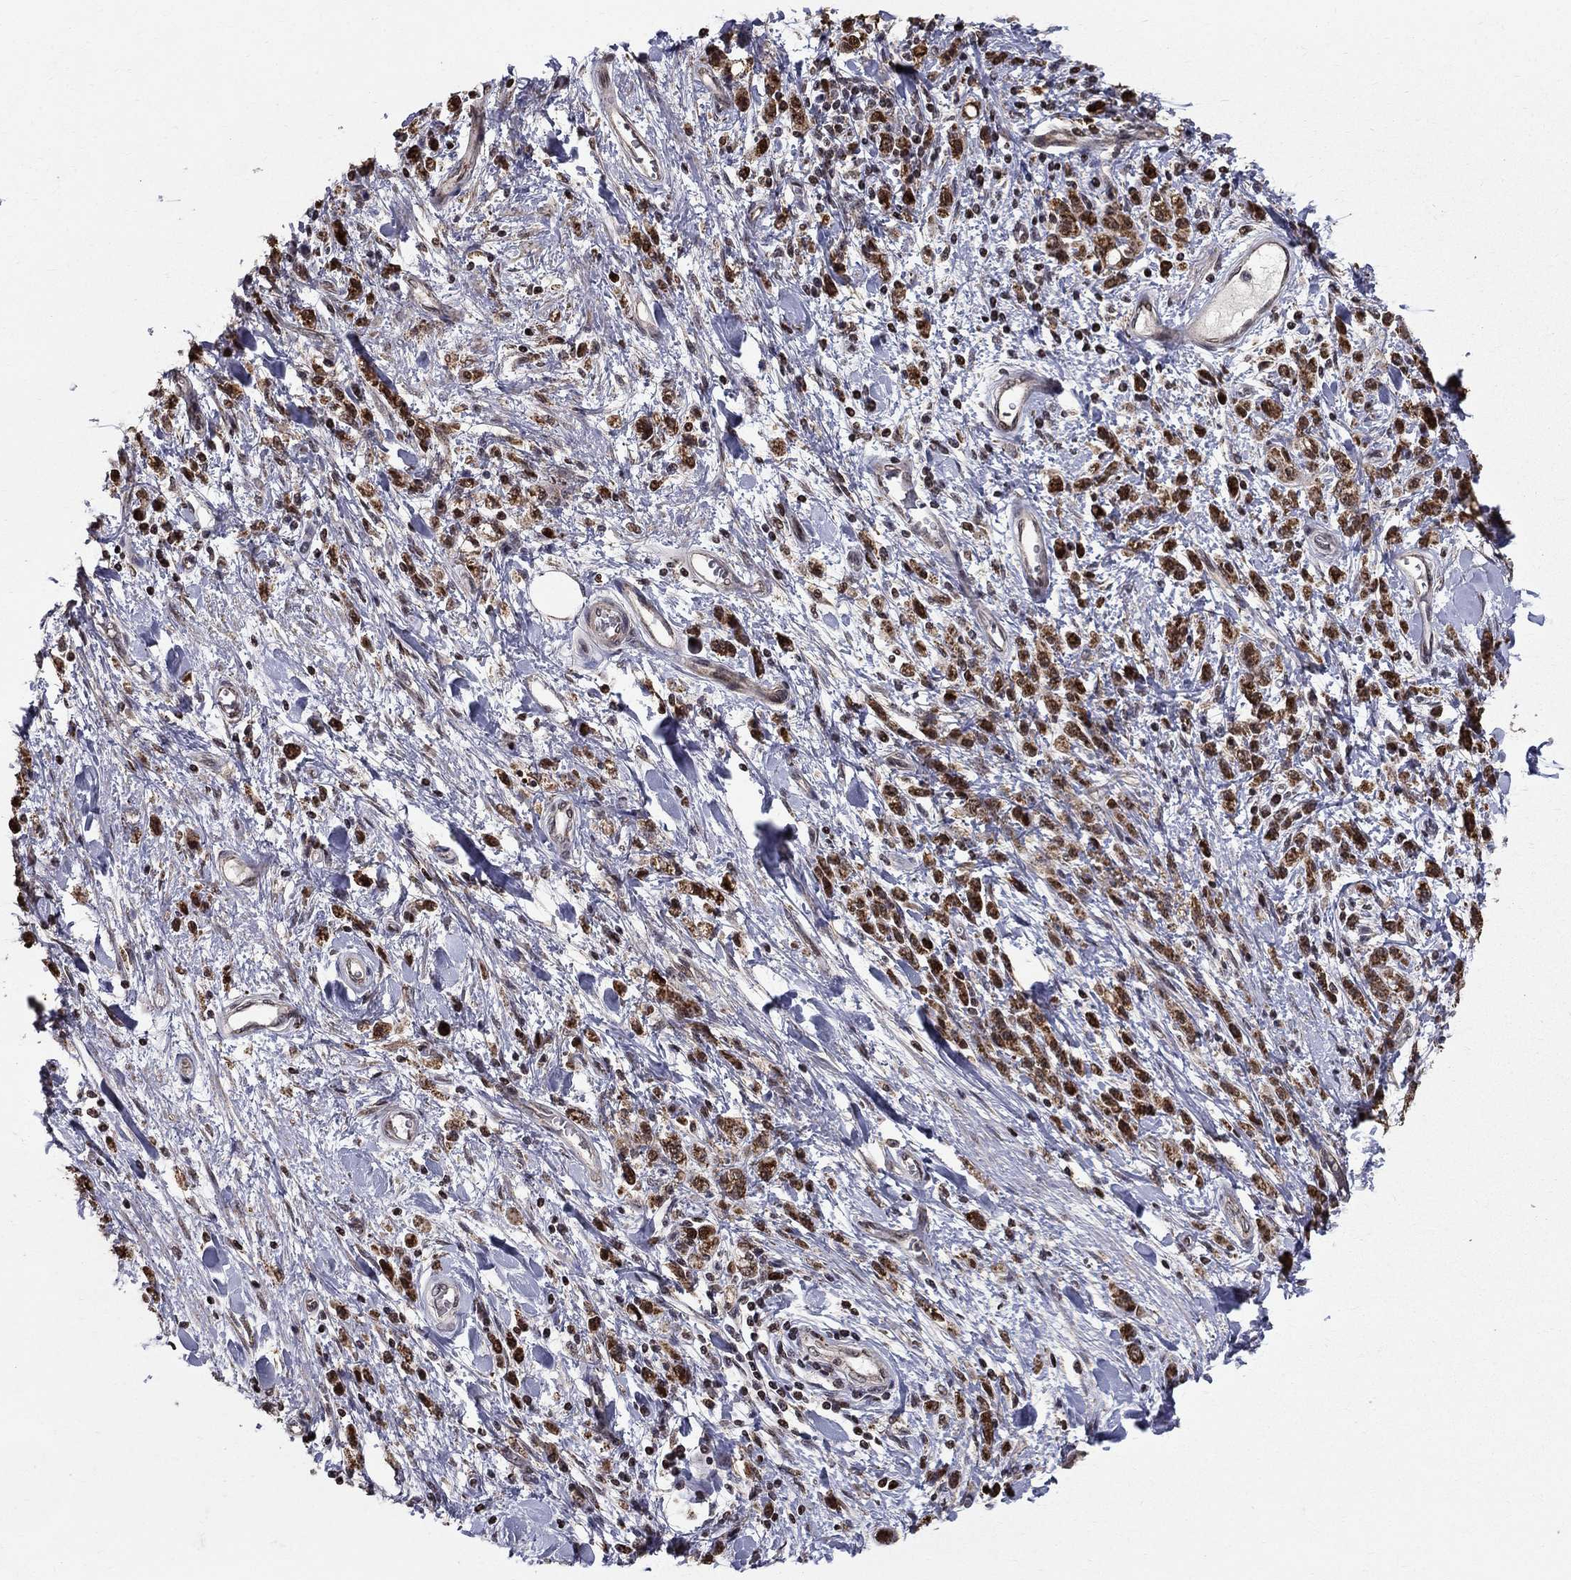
{"staining": {"intensity": "moderate", "quantity": ">75%", "location": "cytoplasmic/membranous"}, "tissue": "stomach cancer", "cell_type": "Tumor cells", "image_type": "cancer", "snomed": [{"axis": "morphology", "description": "Adenocarcinoma, NOS"}, {"axis": "topography", "description": "Stomach"}], "caption": "The immunohistochemical stain highlights moderate cytoplasmic/membranous staining in tumor cells of adenocarcinoma (stomach) tissue.", "gene": "ACOT13", "patient": {"sex": "male", "age": 77}}